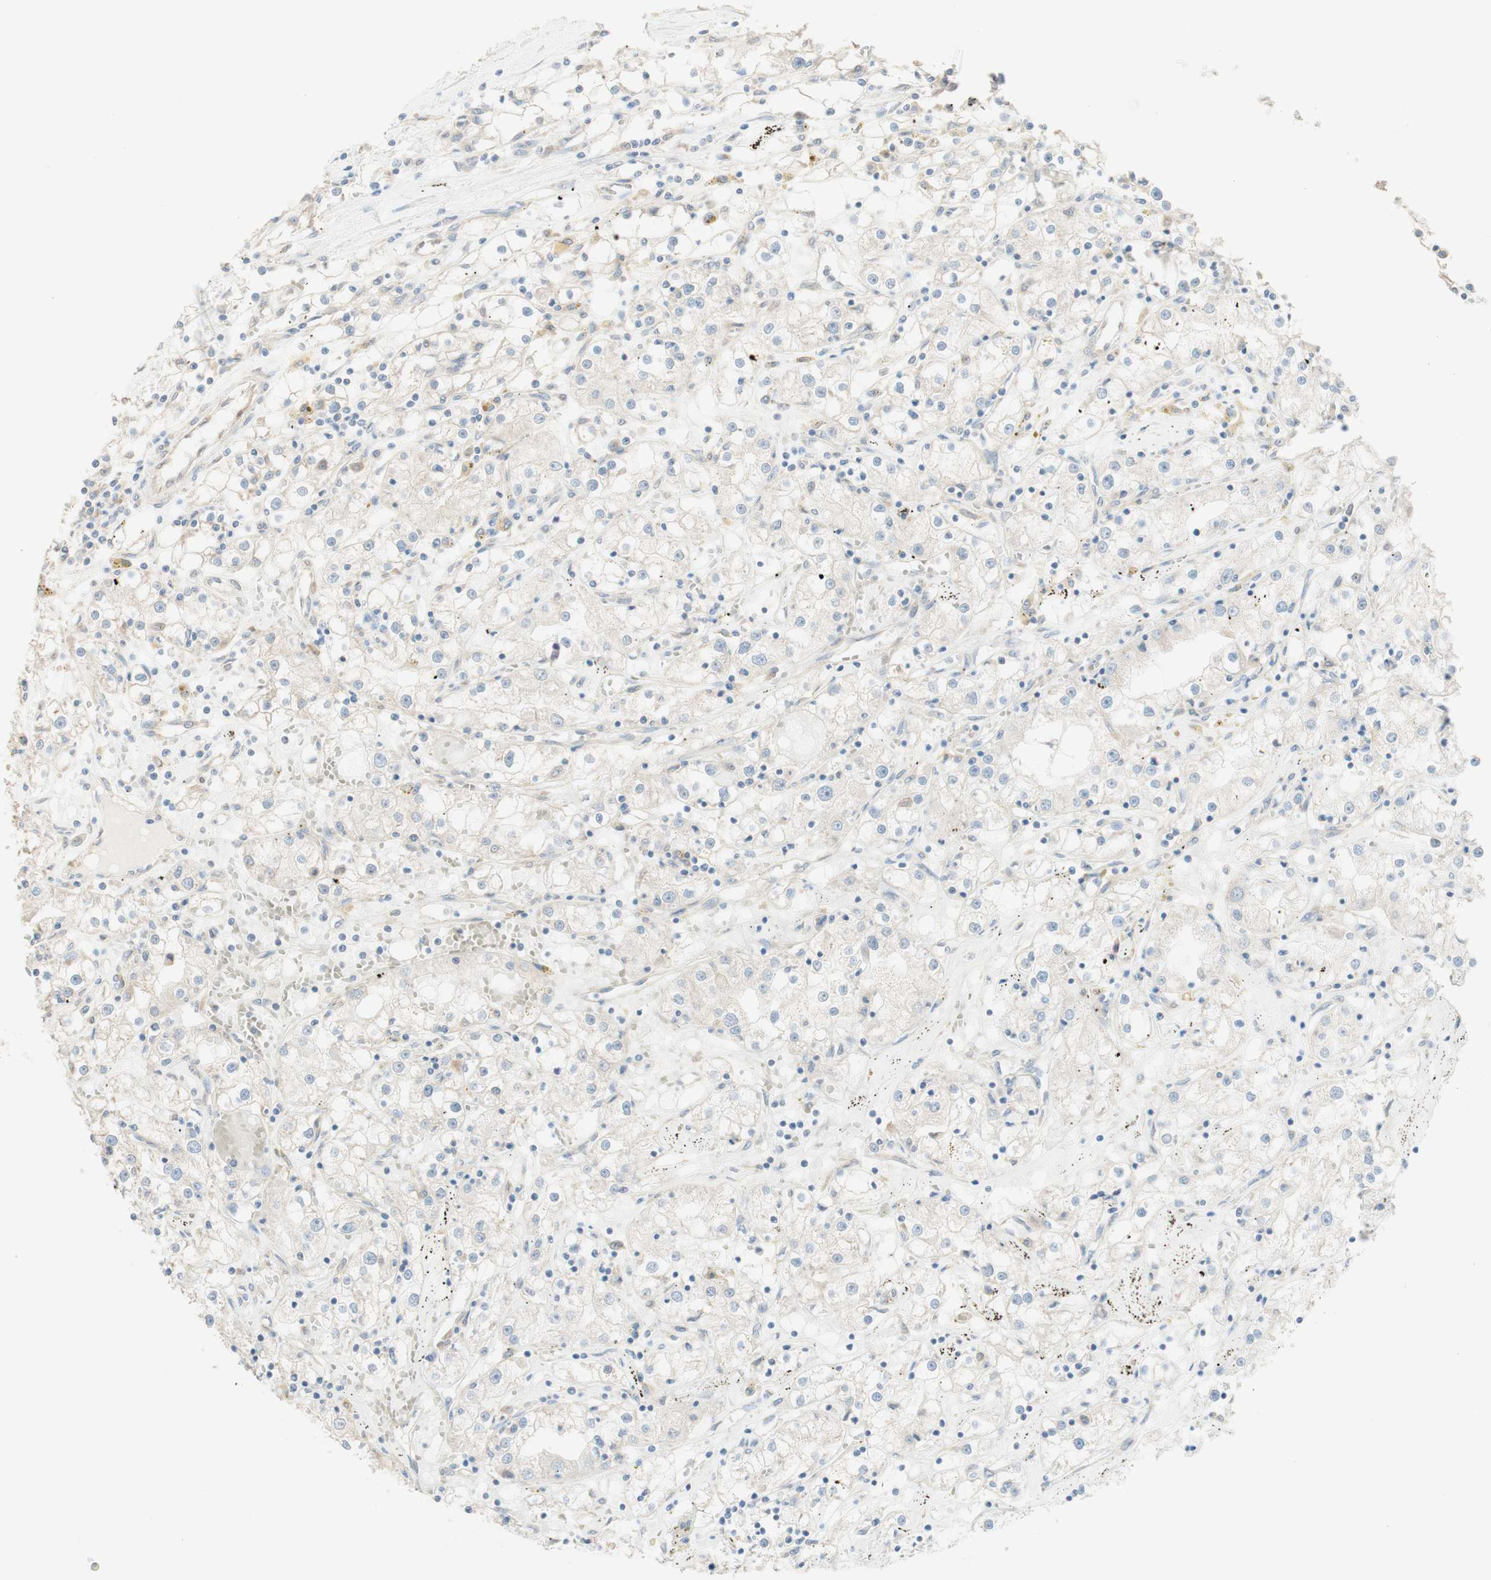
{"staining": {"intensity": "negative", "quantity": "none", "location": "none"}, "tissue": "renal cancer", "cell_type": "Tumor cells", "image_type": "cancer", "snomed": [{"axis": "morphology", "description": "Adenocarcinoma, NOS"}, {"axis": "topography", "description": "Kidney"}], "caption": "IHC image of human renal cancer stained for a protein (brown), which demonstrates no staining in tumor cells. (DAB IHC visualized using brightfield microscopy, high magnification).", "gene": "COMT", "patient": {"sex": "male", "age": 56}}